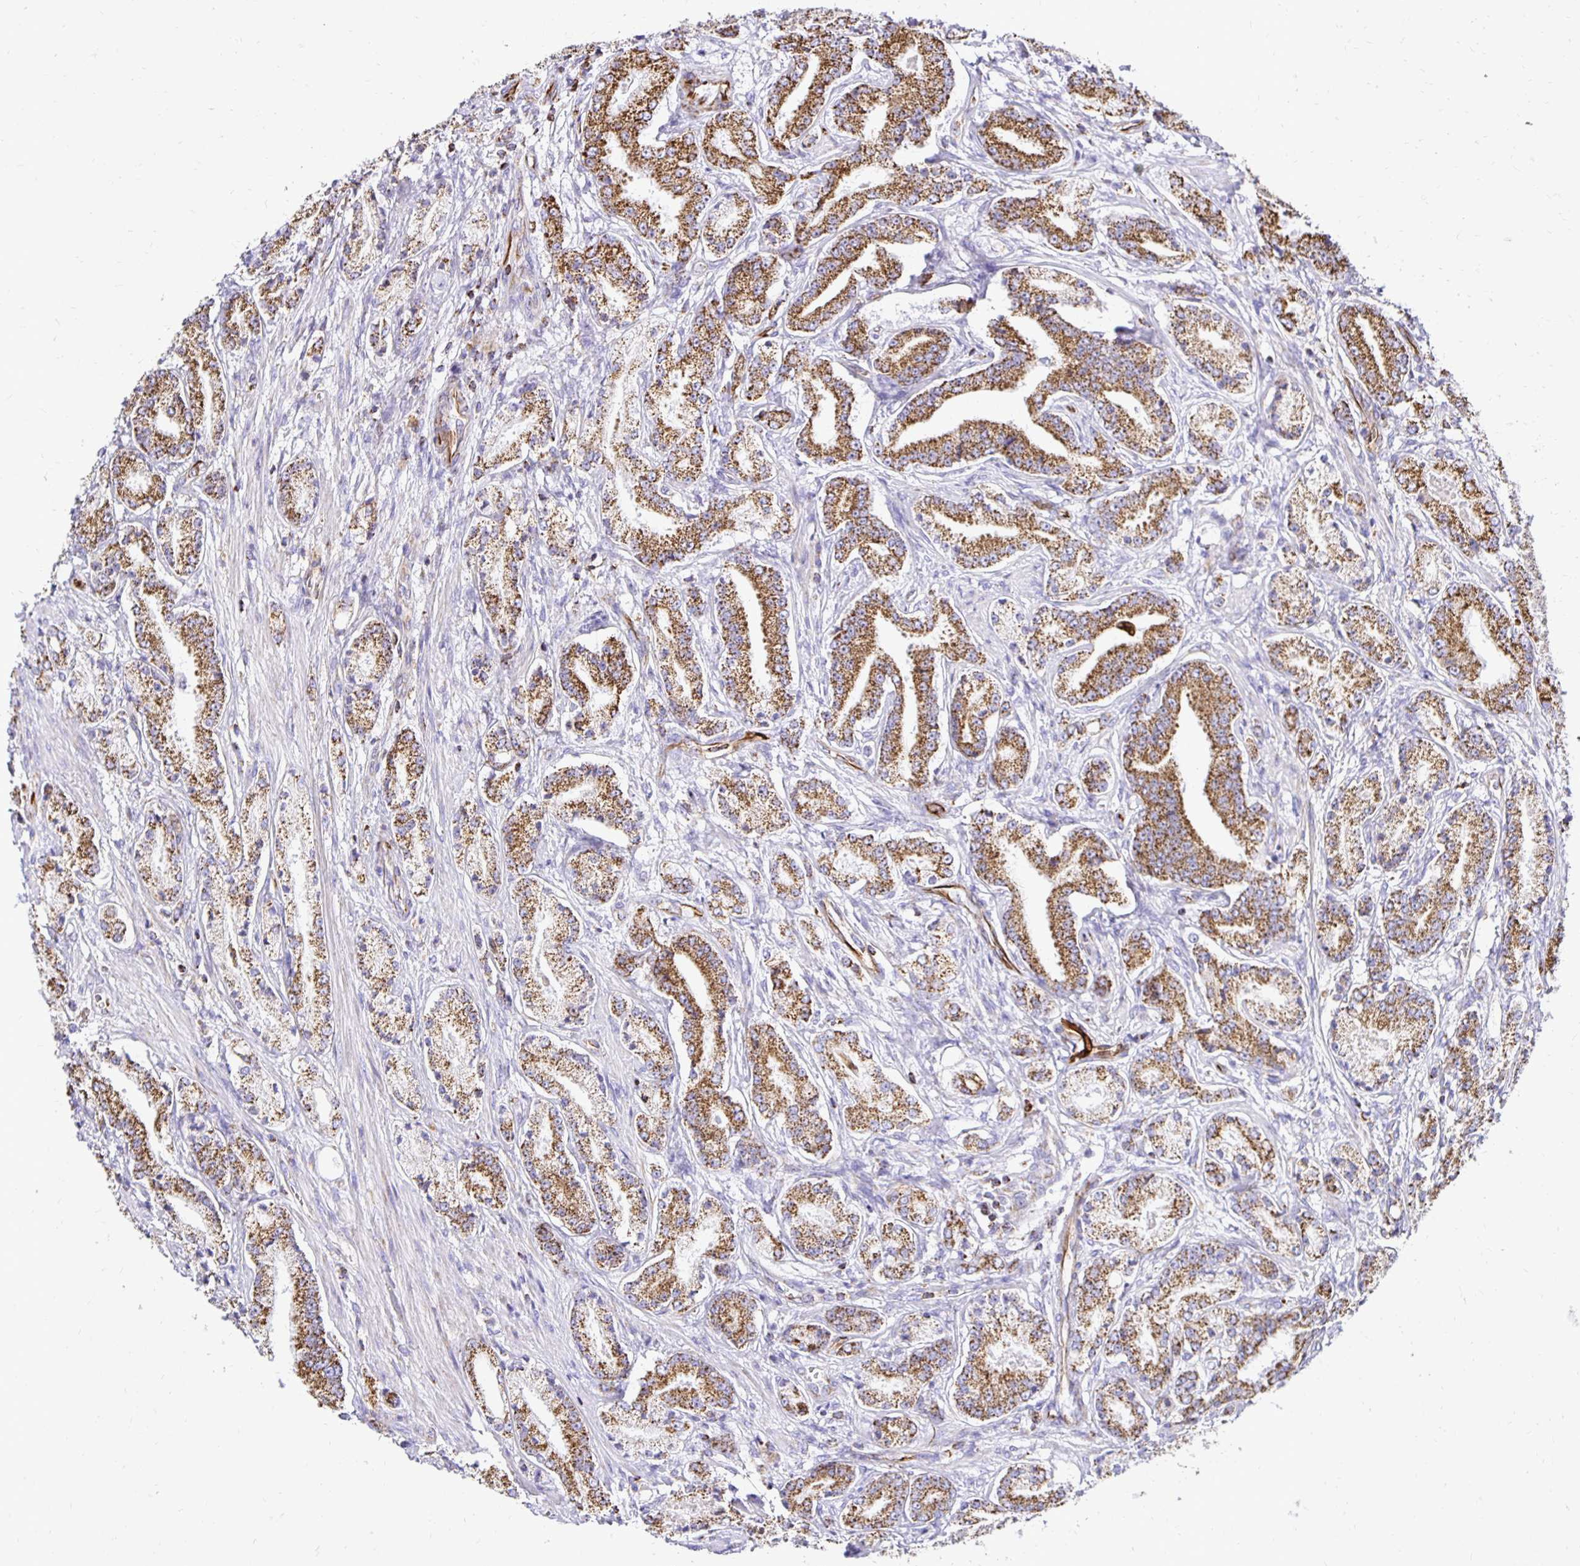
{"staining": {"intensity": "strong", "quantity": ">75%", "location": "cytoplasmic/membranous"}, "tissue": "prostate cancer", "cell_type": "Tumor cells", "image_type": "cancer", "snomed": [{"axis": "morphology", "description": "Adenocarcinoma, High grade"}, {"axis": "topography", "description": "Prostate and seminal vesicle, NOS"}], "caption": "Prostate cancer stained with a brown dye shows strong cytoplasmic/membranous positive staining in about >75% of tumor cells.", "gene": "PLAAT2", "patient": {"sex": "male", "age": 61}}